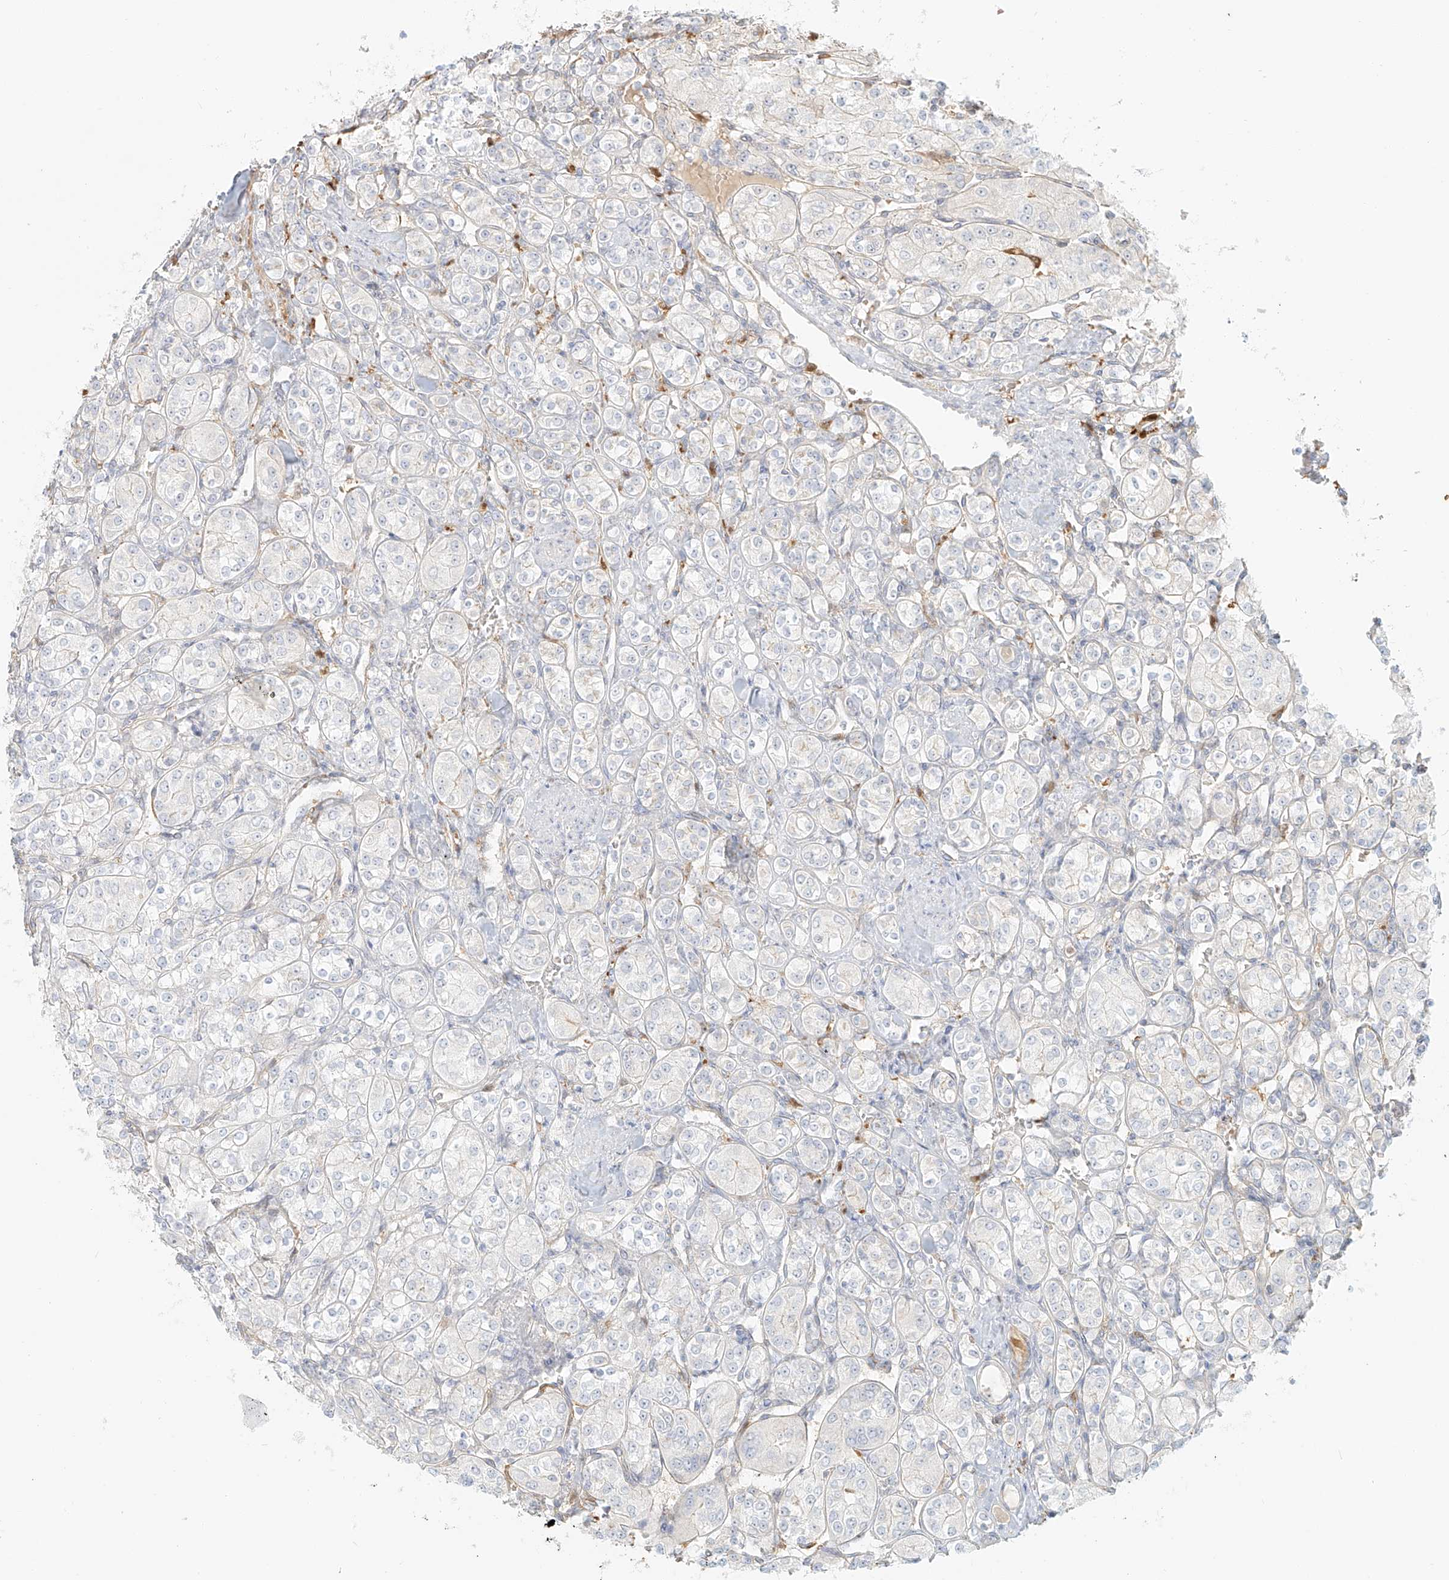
{"staining": {"intensity": "negative", "quantity": "none", "location": "none"}, "tissue": "renal cancer", "cell_type": "Tumor cells", "image_type": "cancer", "snomed": [{"axis": "morphology", "description": "Adenocarcinoma, NOS"}, {"axis": "topography", "description": "Kidney"}], "caption": "The micrograph reveals no staining of tumor cells in renal cancer.", "gene": "UPK1B", "patient": {"sex": "male", "age": 77}}